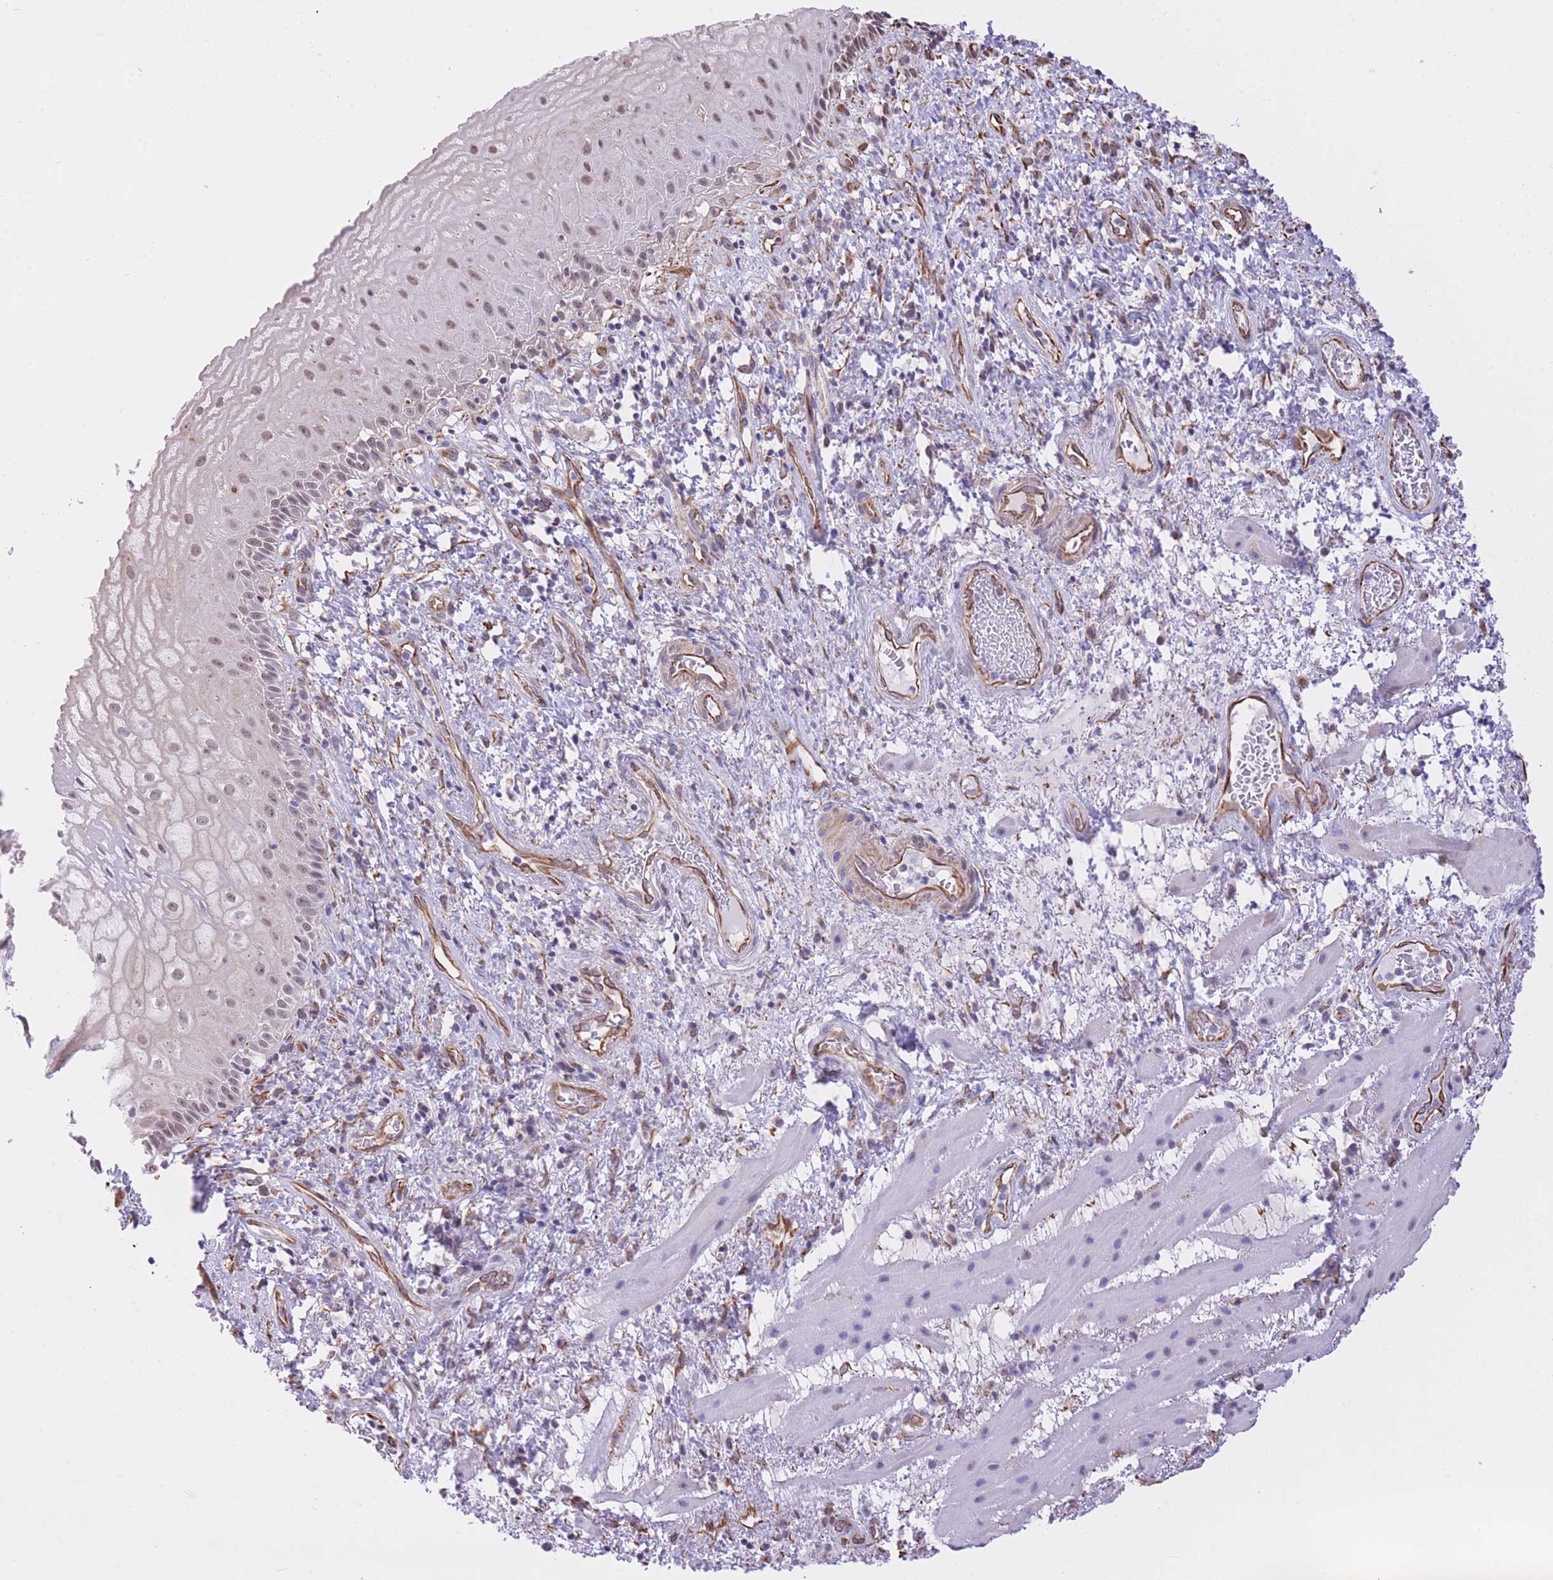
{"staining": {"intensity": "moderate", "quantity": "<25%", "location": "nuclear"}, "tissue": "esophagus", "cell_type": "Squamous epithelial cells", "image_type": "normal", "snomed": [{"axis": "morphology", "description": "Normal tissue, NOS"}, {"axis": "topography", "description": "Esophagus"}], "caption": "Benign esophagus shows moderate nuclear expression in about <25% of squamous epithelial cells (Brightfield microscopy of DAB IHC at high magnification)..", "gene": "PSG11", "patient": {"sex": "female", "age": 75}}